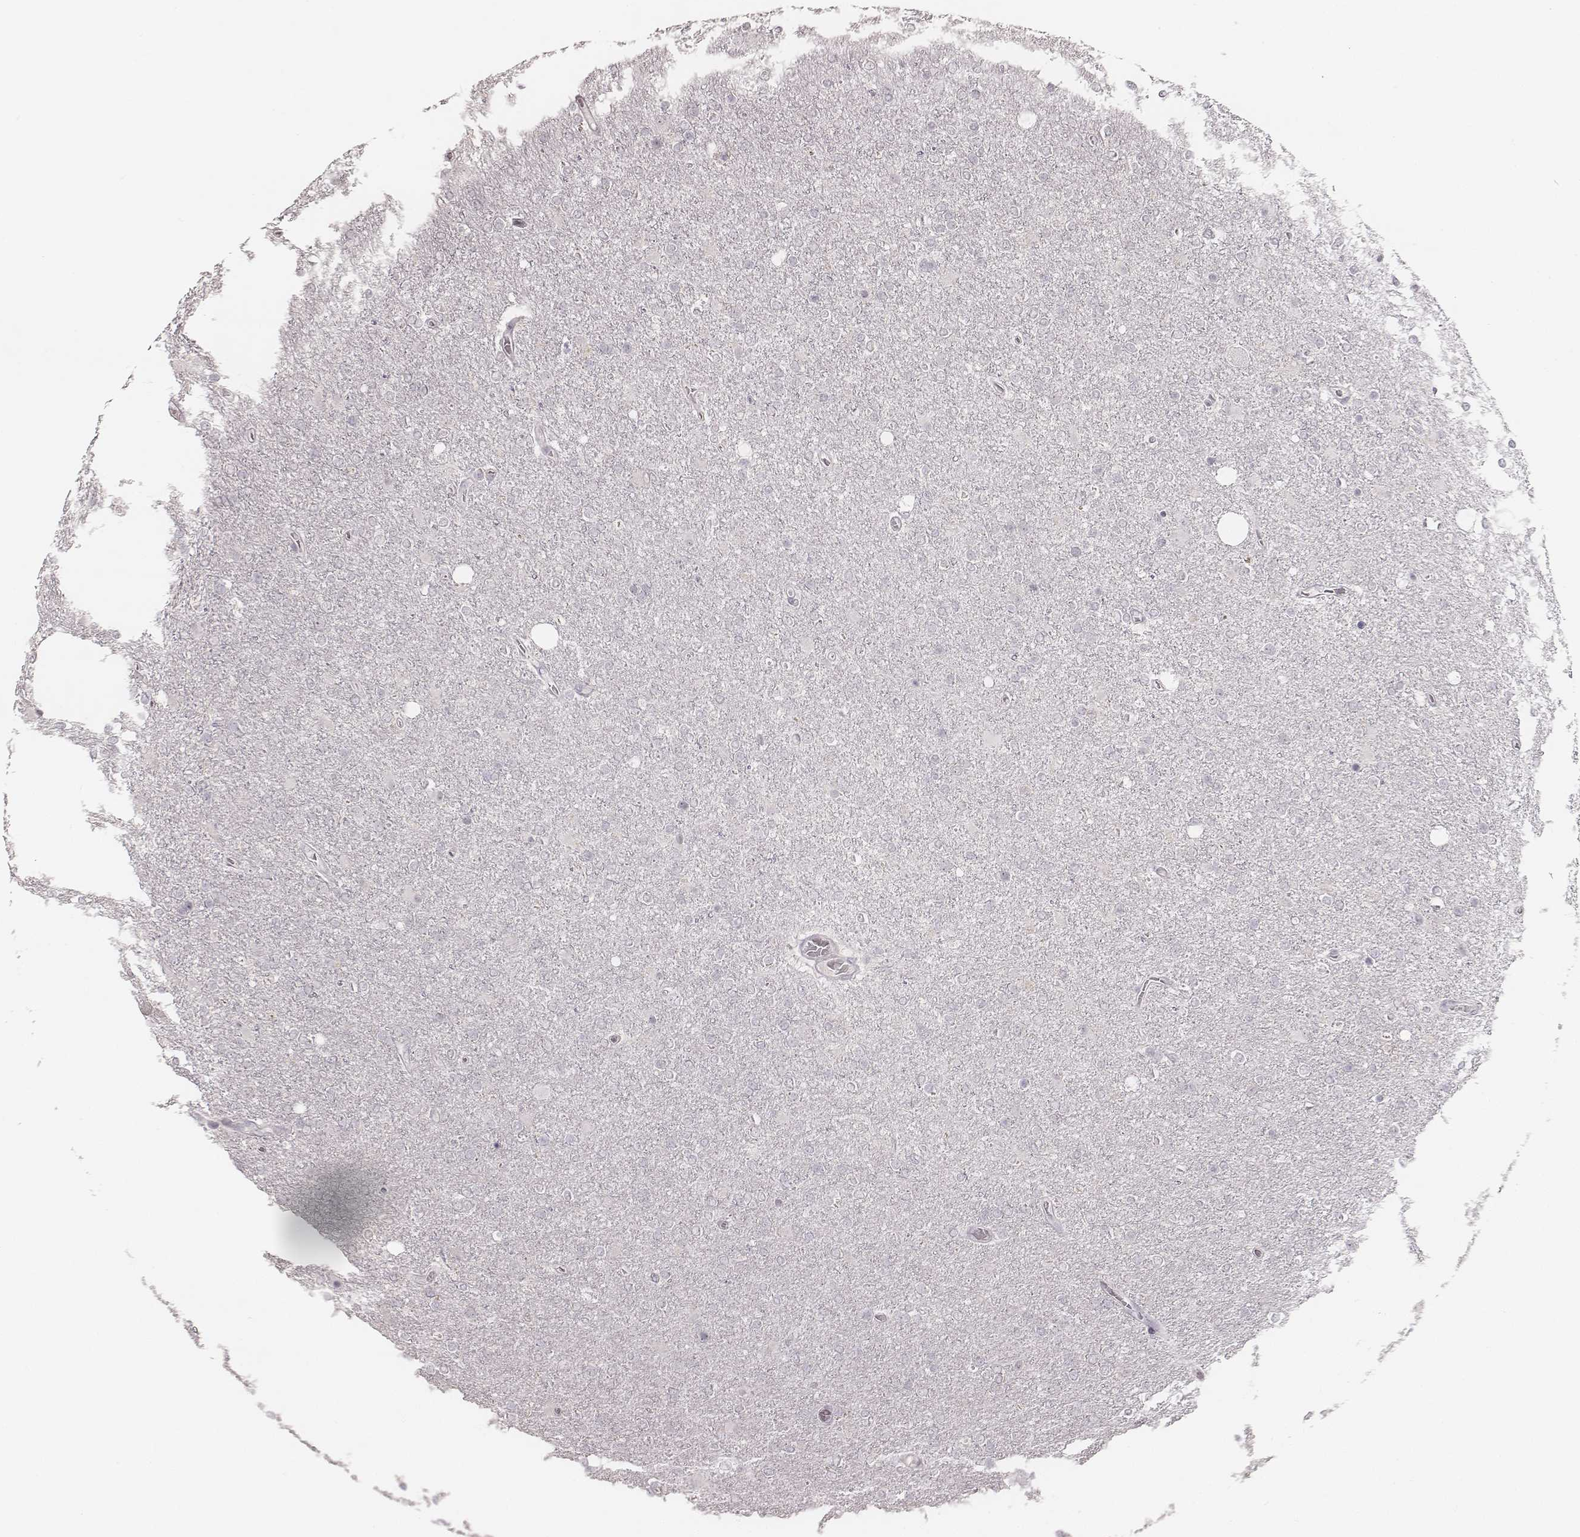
{"staining": {"intensity": "negative", "quantity": "none", "location": "none"}, "tissue": "glioma", "cell_type": "Tumor cells", "image_type": "cancer", "snomed": [{"axis": "morphology", "description": "Glioma, malignant, High grade"}, {"axis": "topography", "description": "Cerebral cortex"}], "caption": "Tumor cells are negative for brown protein staining in malignant glioma (high-grade). The staining was performed using DAB to visualize the protein expression in brown, while the nuclei were stained in blue with hematoxylin (Magnification: 20x).", "gene": "ACACB", "patient": {"sex": "male", "age": 70}}